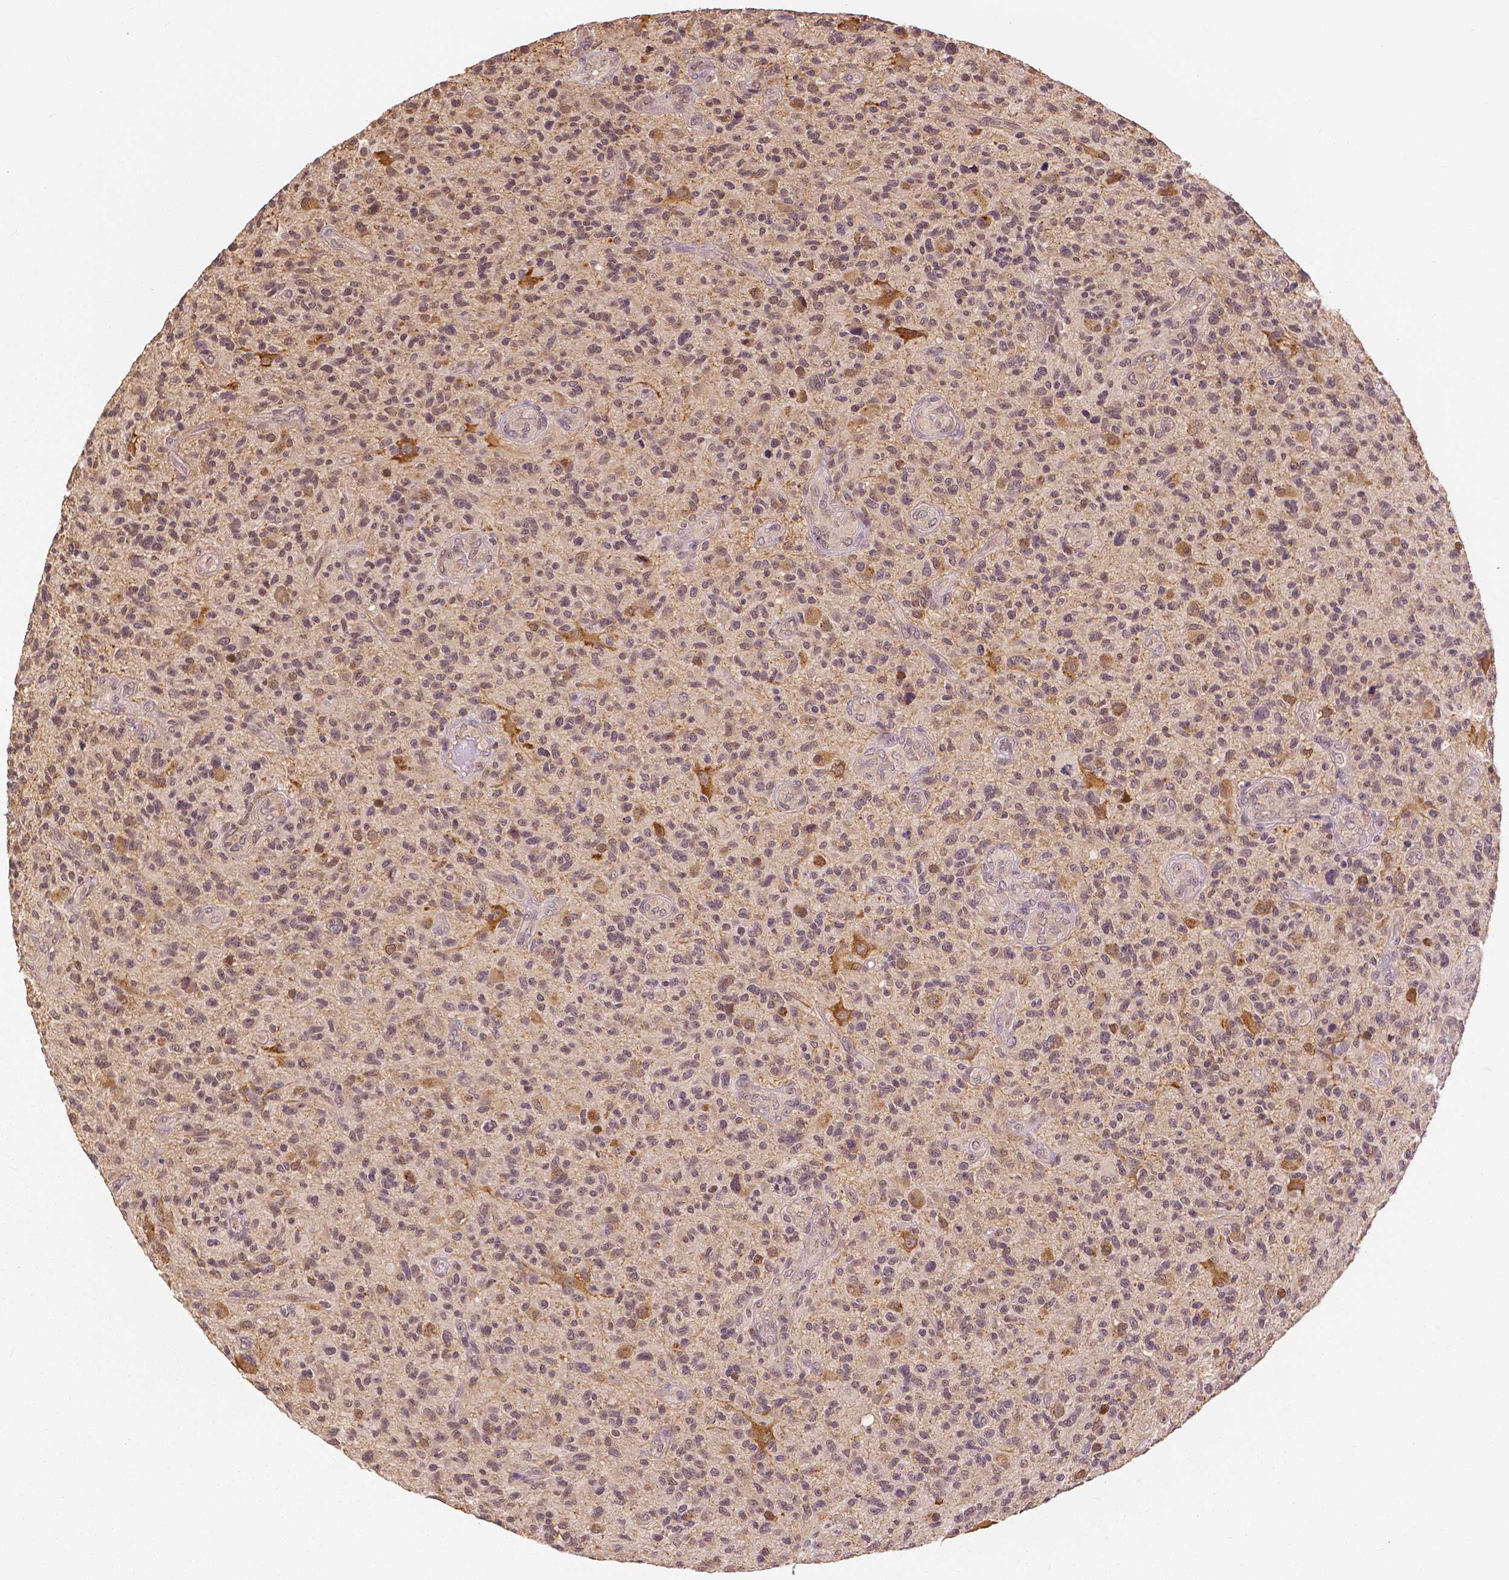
{"staining": {"intensity": "weak", "quantity": "<25%", "location": "nuclear"}, "tissue": "glioma", "cell_type": "Tumor cells", "image_type": "cancer", "snomed": [{"axis": "morphology", "description": "Glioma, malignant, High grade"}, {"axis": "topography", "description": "Brain"}], "caption": "The photomicrograph exhibits no significant expression in tumor cells of glioma.", "gene": "MAP1LC3B", "patient": {"sex": "male", "age": 47}}